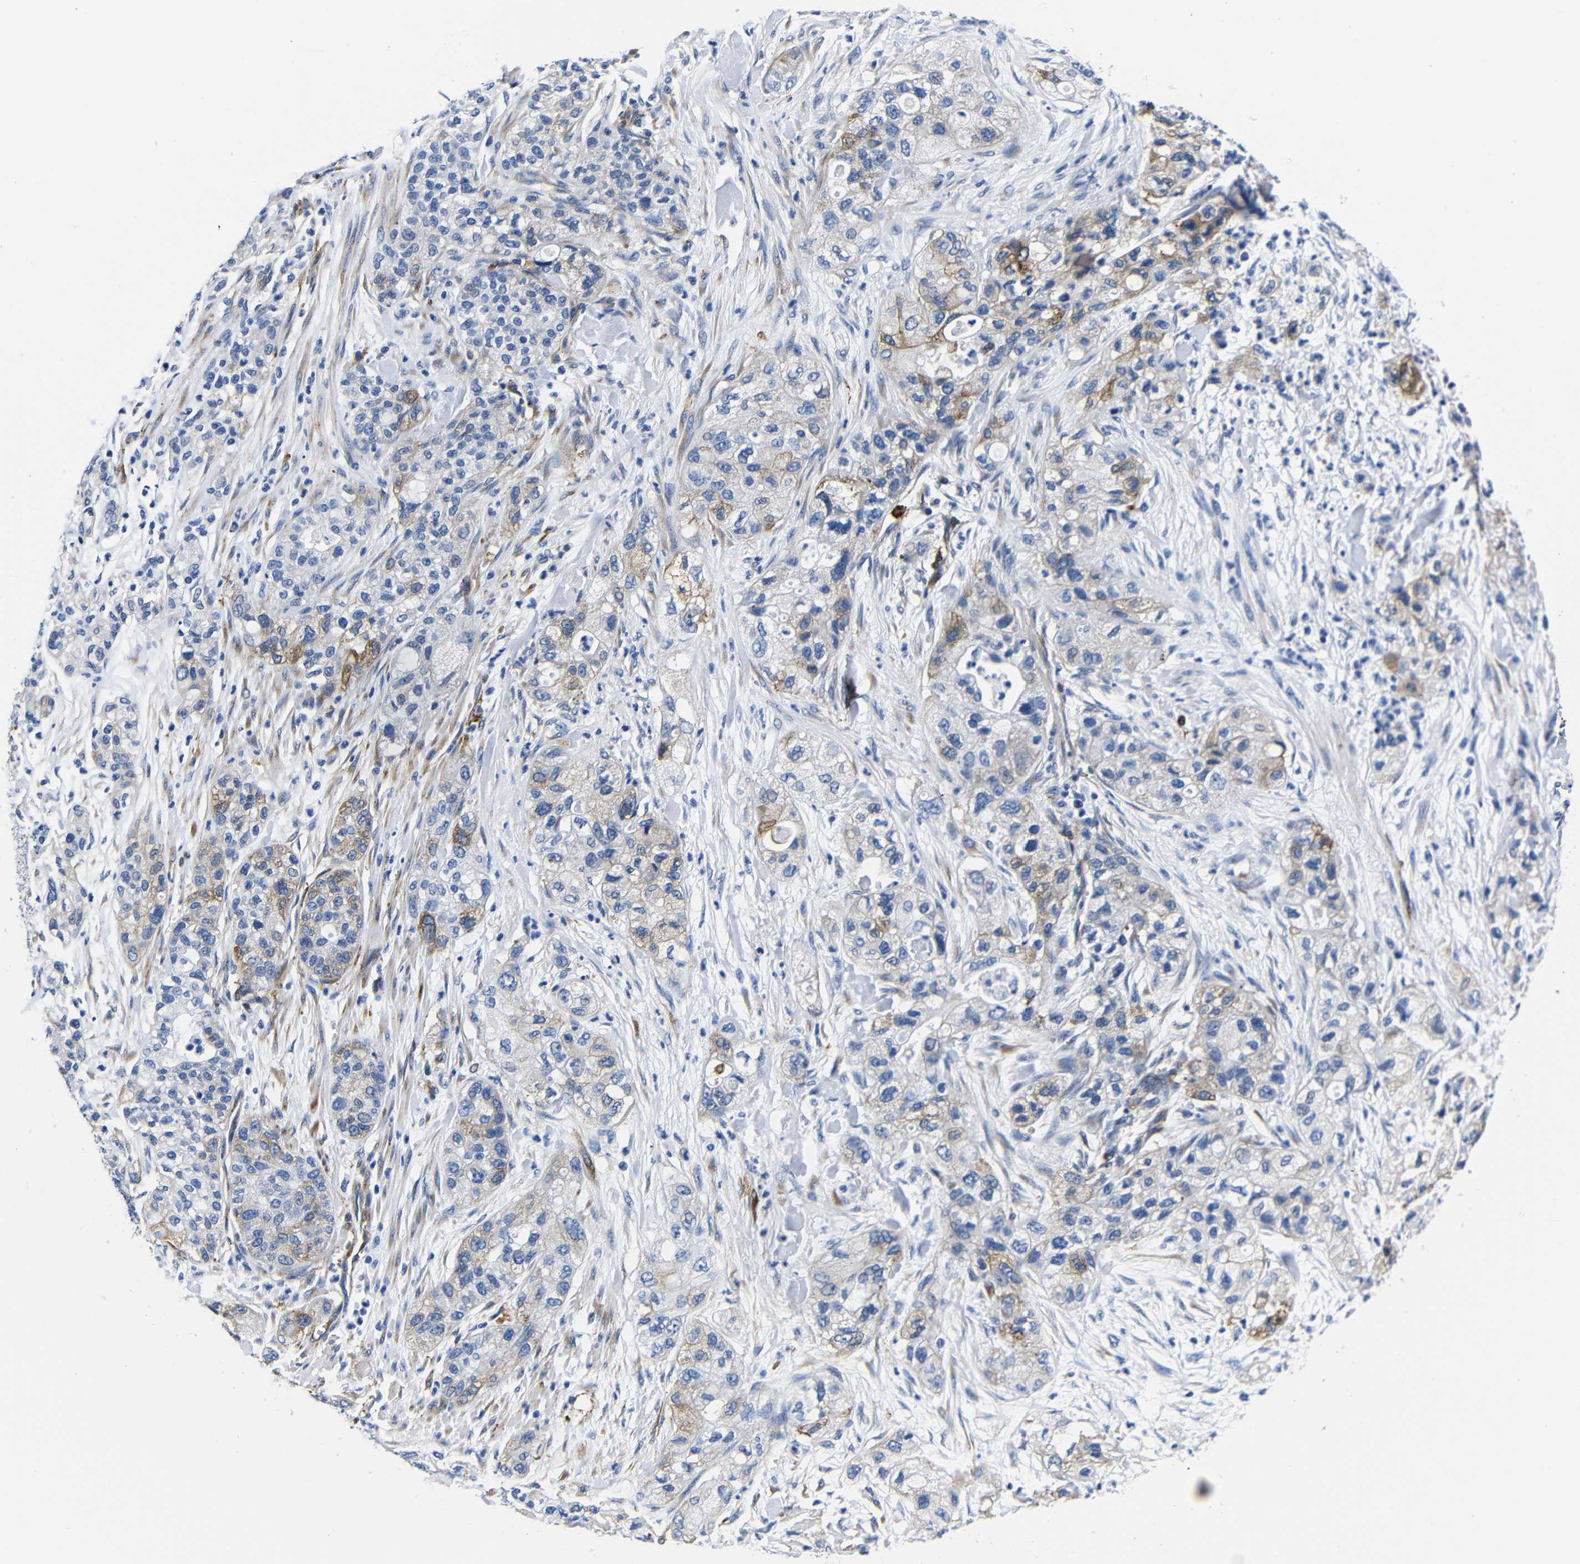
{"staining": {"intensity": "moderate", "quantity": "25%-75%", "location": "cytoplasmic/membranous"}, "tissue": "pancreatic cancer", "cell_type": "Tumor cells", "image_type": "cancer", "snomed": [{"axis": "morphology", "description": "Adenocarcinoma, NOS"}, {"axis": "topography", "description": "Pancreas"}], "caption": "A brown stain shows moderate cytoplasmic/membranous positivity of a protein in human pancreatic cancer tumor cells. (DAB = brown stain, brightfield microscopy at high magnification).", "gene": "LRIG1", "patient": {"sex": "female", "age": 78}}